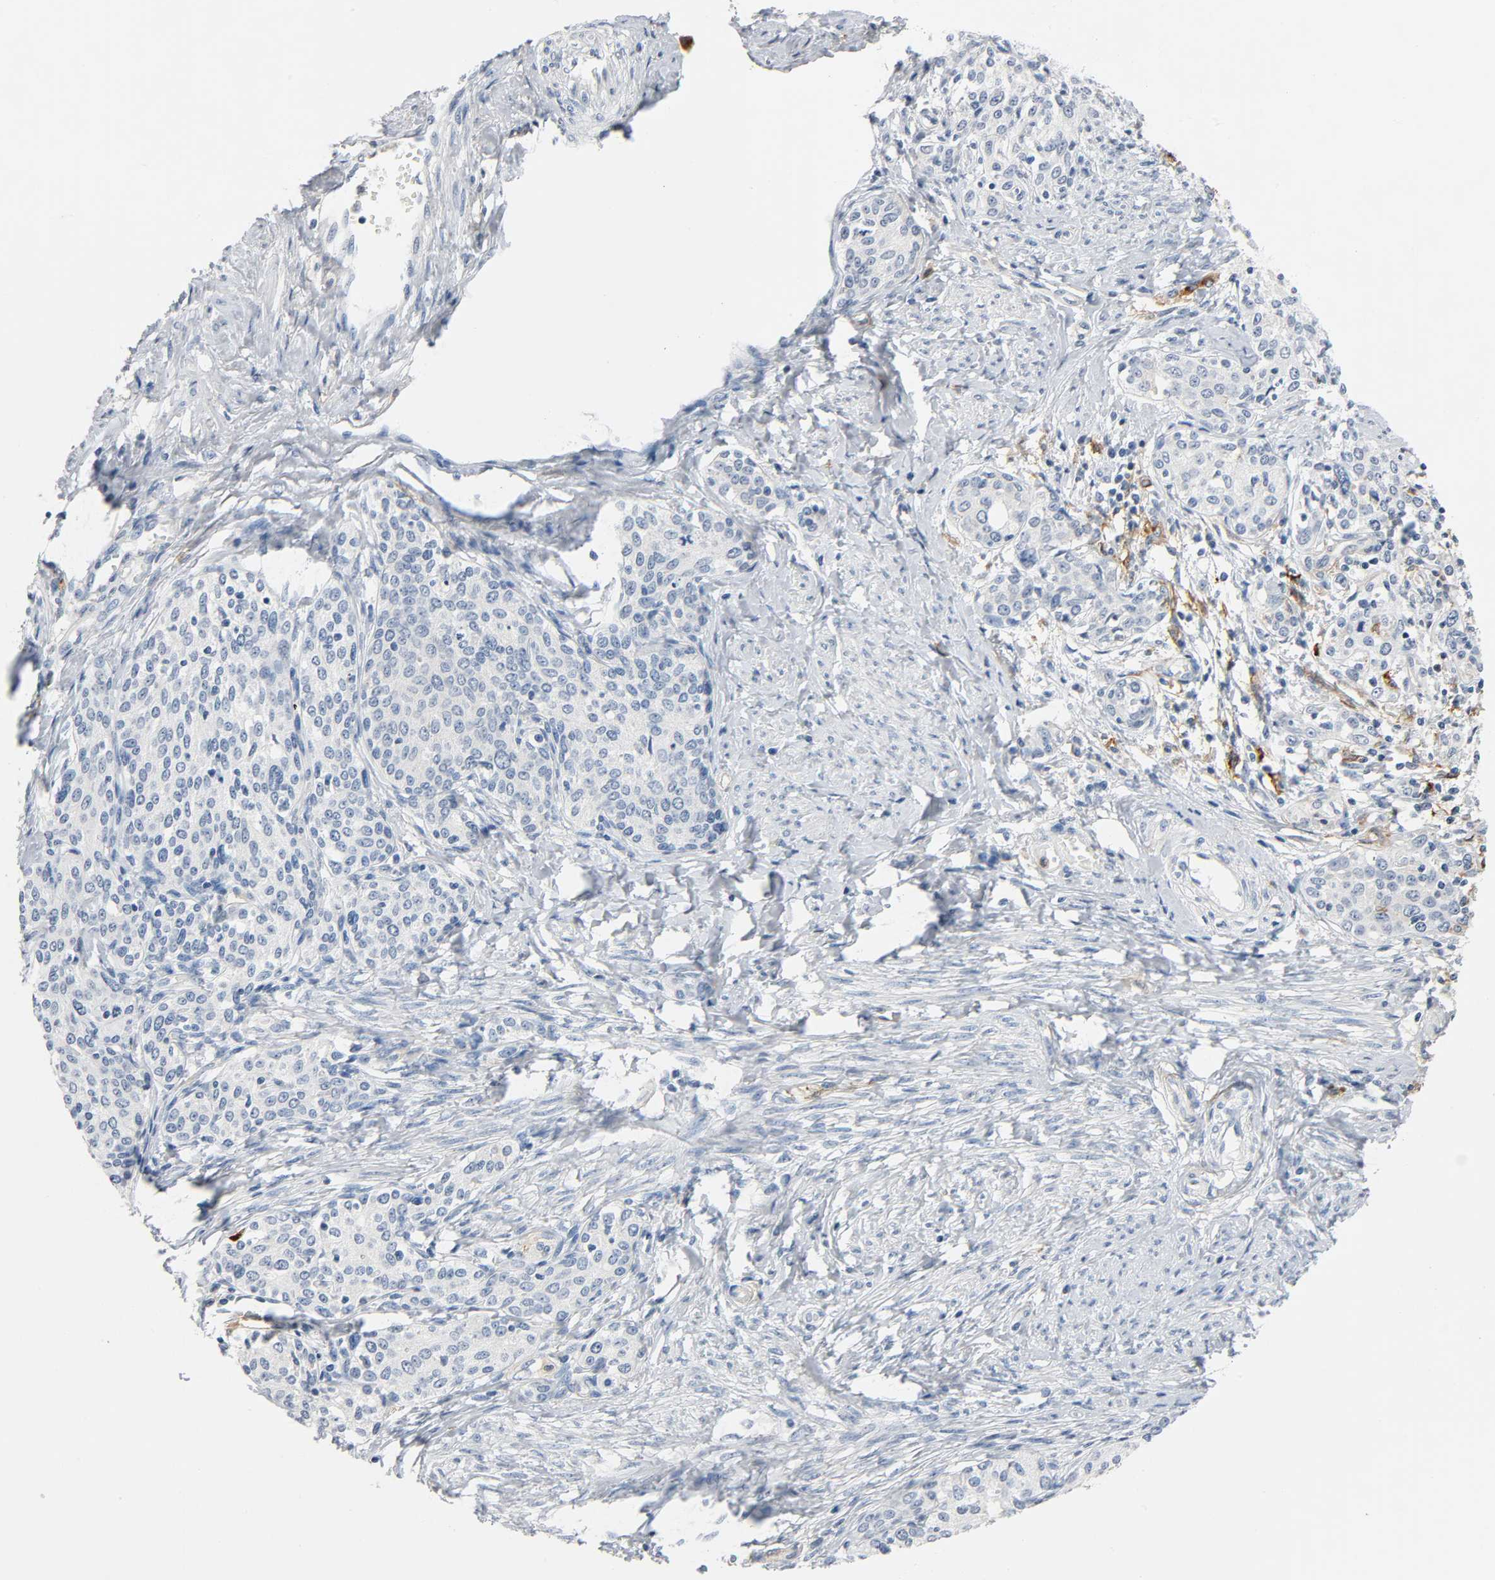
{"staining": {"intensity": "weak", "quantity": "<25%", "location": "cytoplasmic/membranous"}, "tissue": "cervical cancer", "cell_type": "Tumor cells", "image_type": "cancer", "snomed": [{"axis": "morphology", "description": "Squamous cell carcinoma, NOS"}, {"axis": "morphology", "description": "Adenocarcinoma, NOS"}, {"axis": "topography", "description": "Cervix"}], "caption": "High power microscopy photomicrograph of an immunohistochemistry (IHC) image of adenocarcinoma (cervical), revealing no significant staining in tumor cells.", "gene": "ANPEP", "patient": {"sex": "female", "age": 52}}